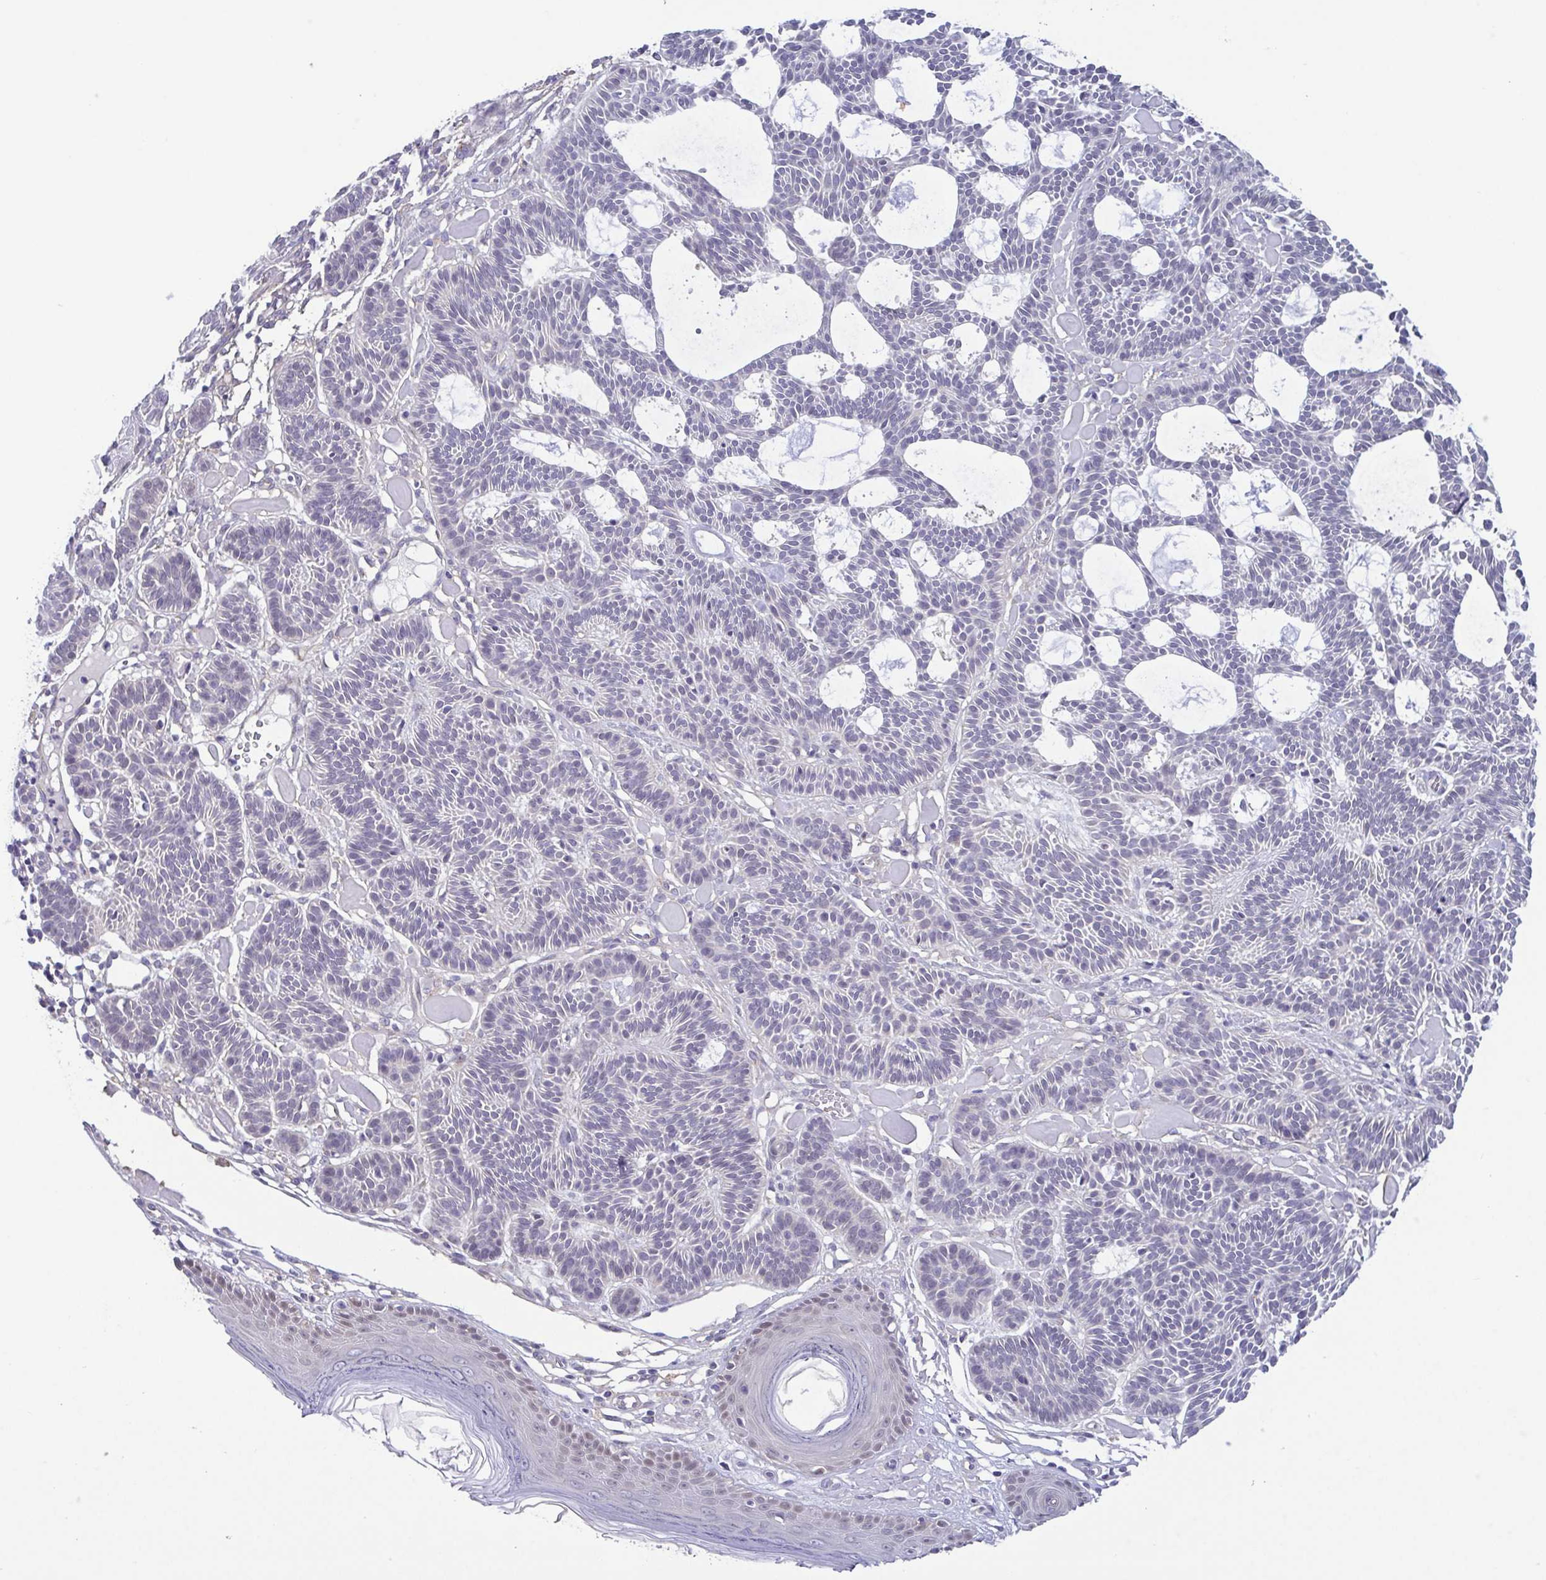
{"staining": {"intensity": "negative", "quantity": "none", "location": "none"}, "tissue": "skin cancer", "cell_type": "Tumor cells", "image_type": "cancer", "snomed": [{"axis": "morphology", "description": "Basal cell carcinoma"}, {"axis": "topography", "description": "Skin"}], "caption": "This histopathology image is of skin cancer stained with IHC to label a protein in brown with the nuclei are counter-stained blue. There is no staining in tumor cells.", "gene": "UBE2Q1", "patient": {"sex": "male", "age": 85}}